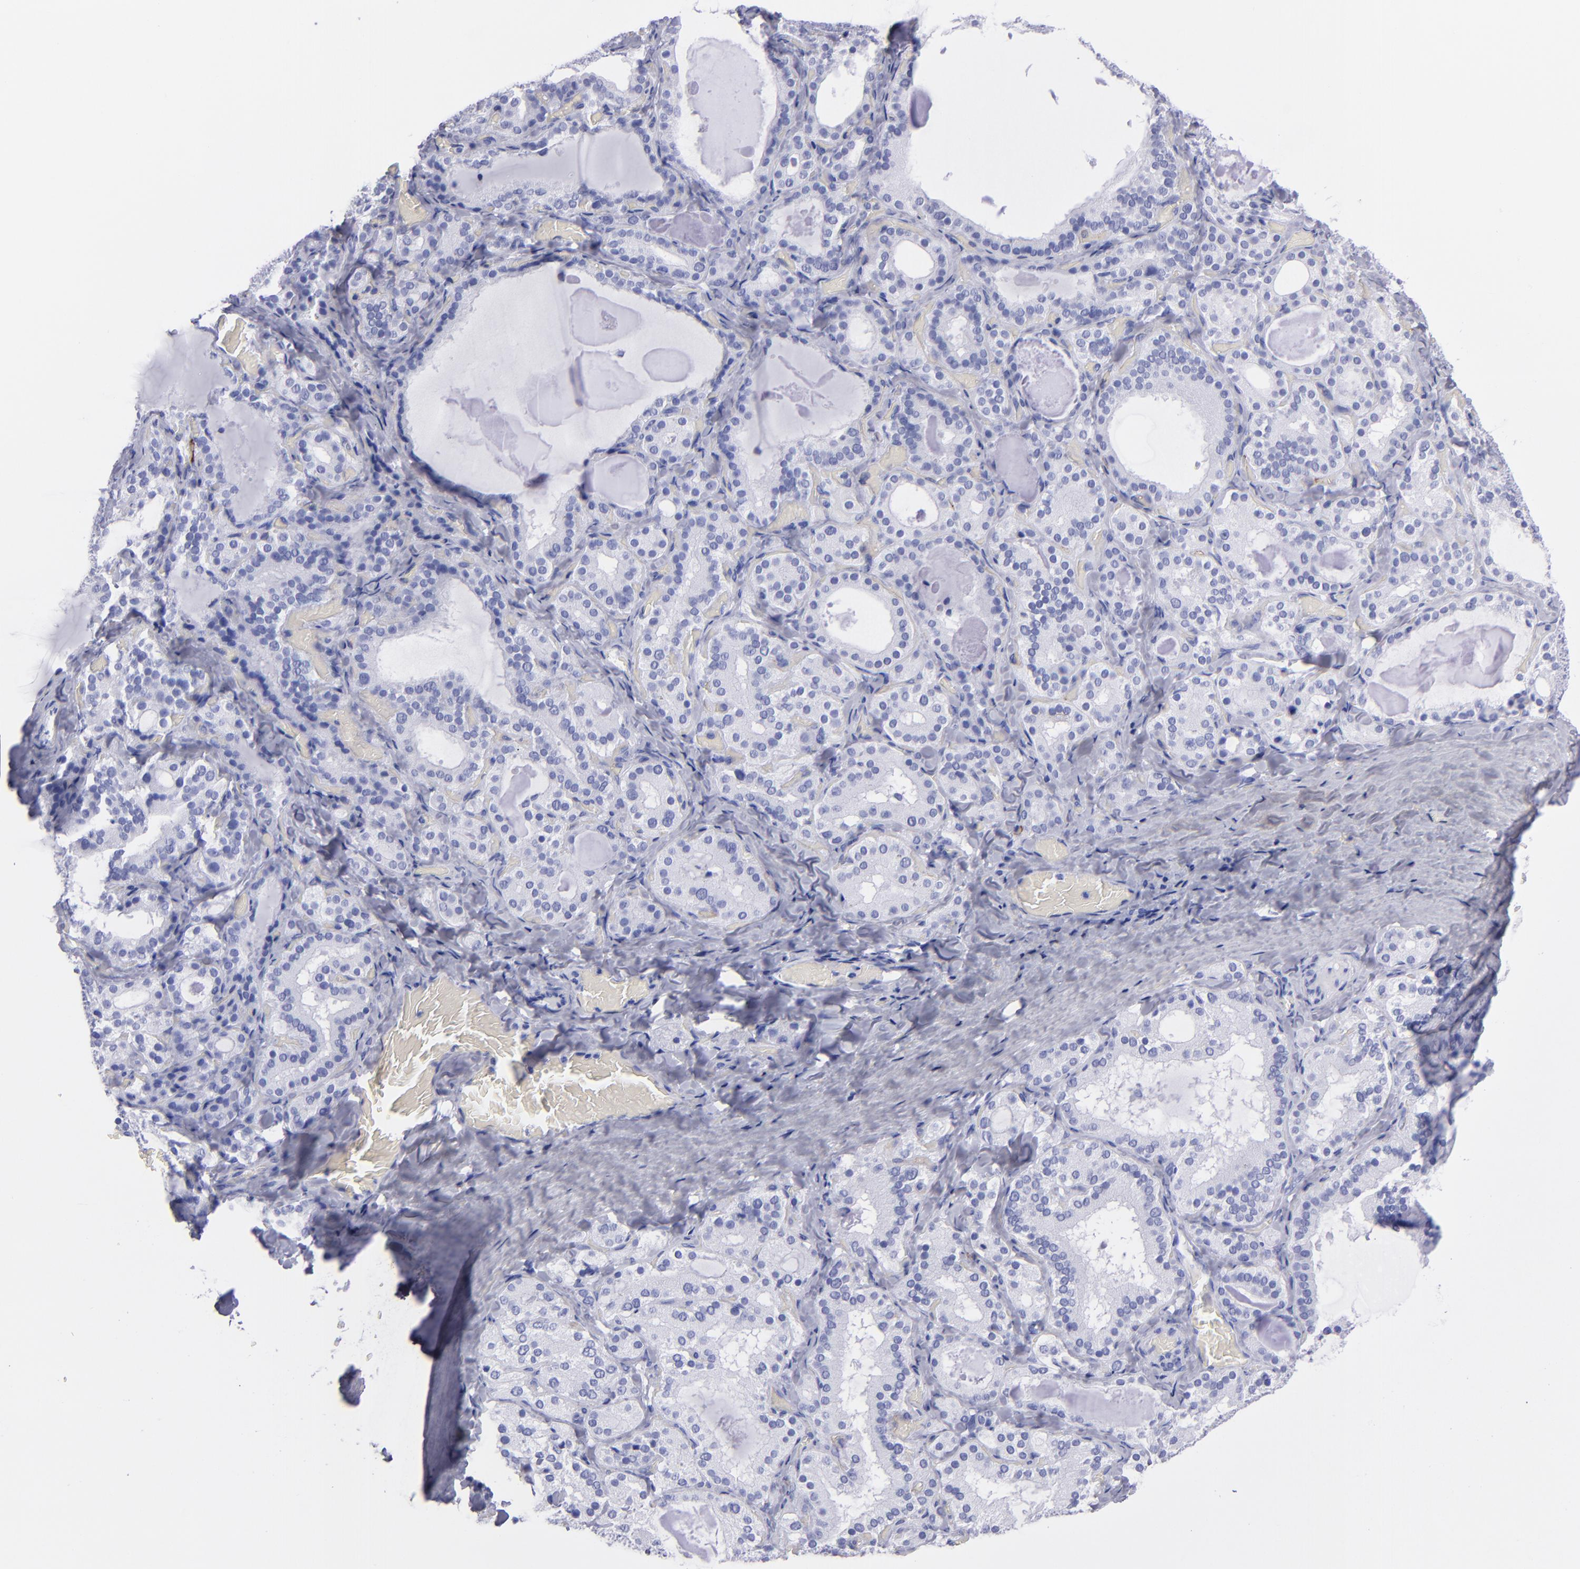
{"staining": {"intensity": "negative", "quantity": "none", "location": "none"}, "tissue": "thyroid gland", "cell_type": "Glandular cells", "image_type": "normal", "snomed": [{"axis": "morphology", "description": "Normal tissue, NOS"}, {"axis": "topography", "description": "Thyroid gland"}], "caption": "Thyroid gland was stained to show a protein in brown. There is no significant expression in glandular cells. (Stains: DAB (3,3'-diaminobenzidine) immunohistochemistry (IHC) with hematoxylin counter stain, Microscopy: brightfield microscopy at high magnification).", "gene": "CD38", "patient": {"sex": "female", "age": 33}}